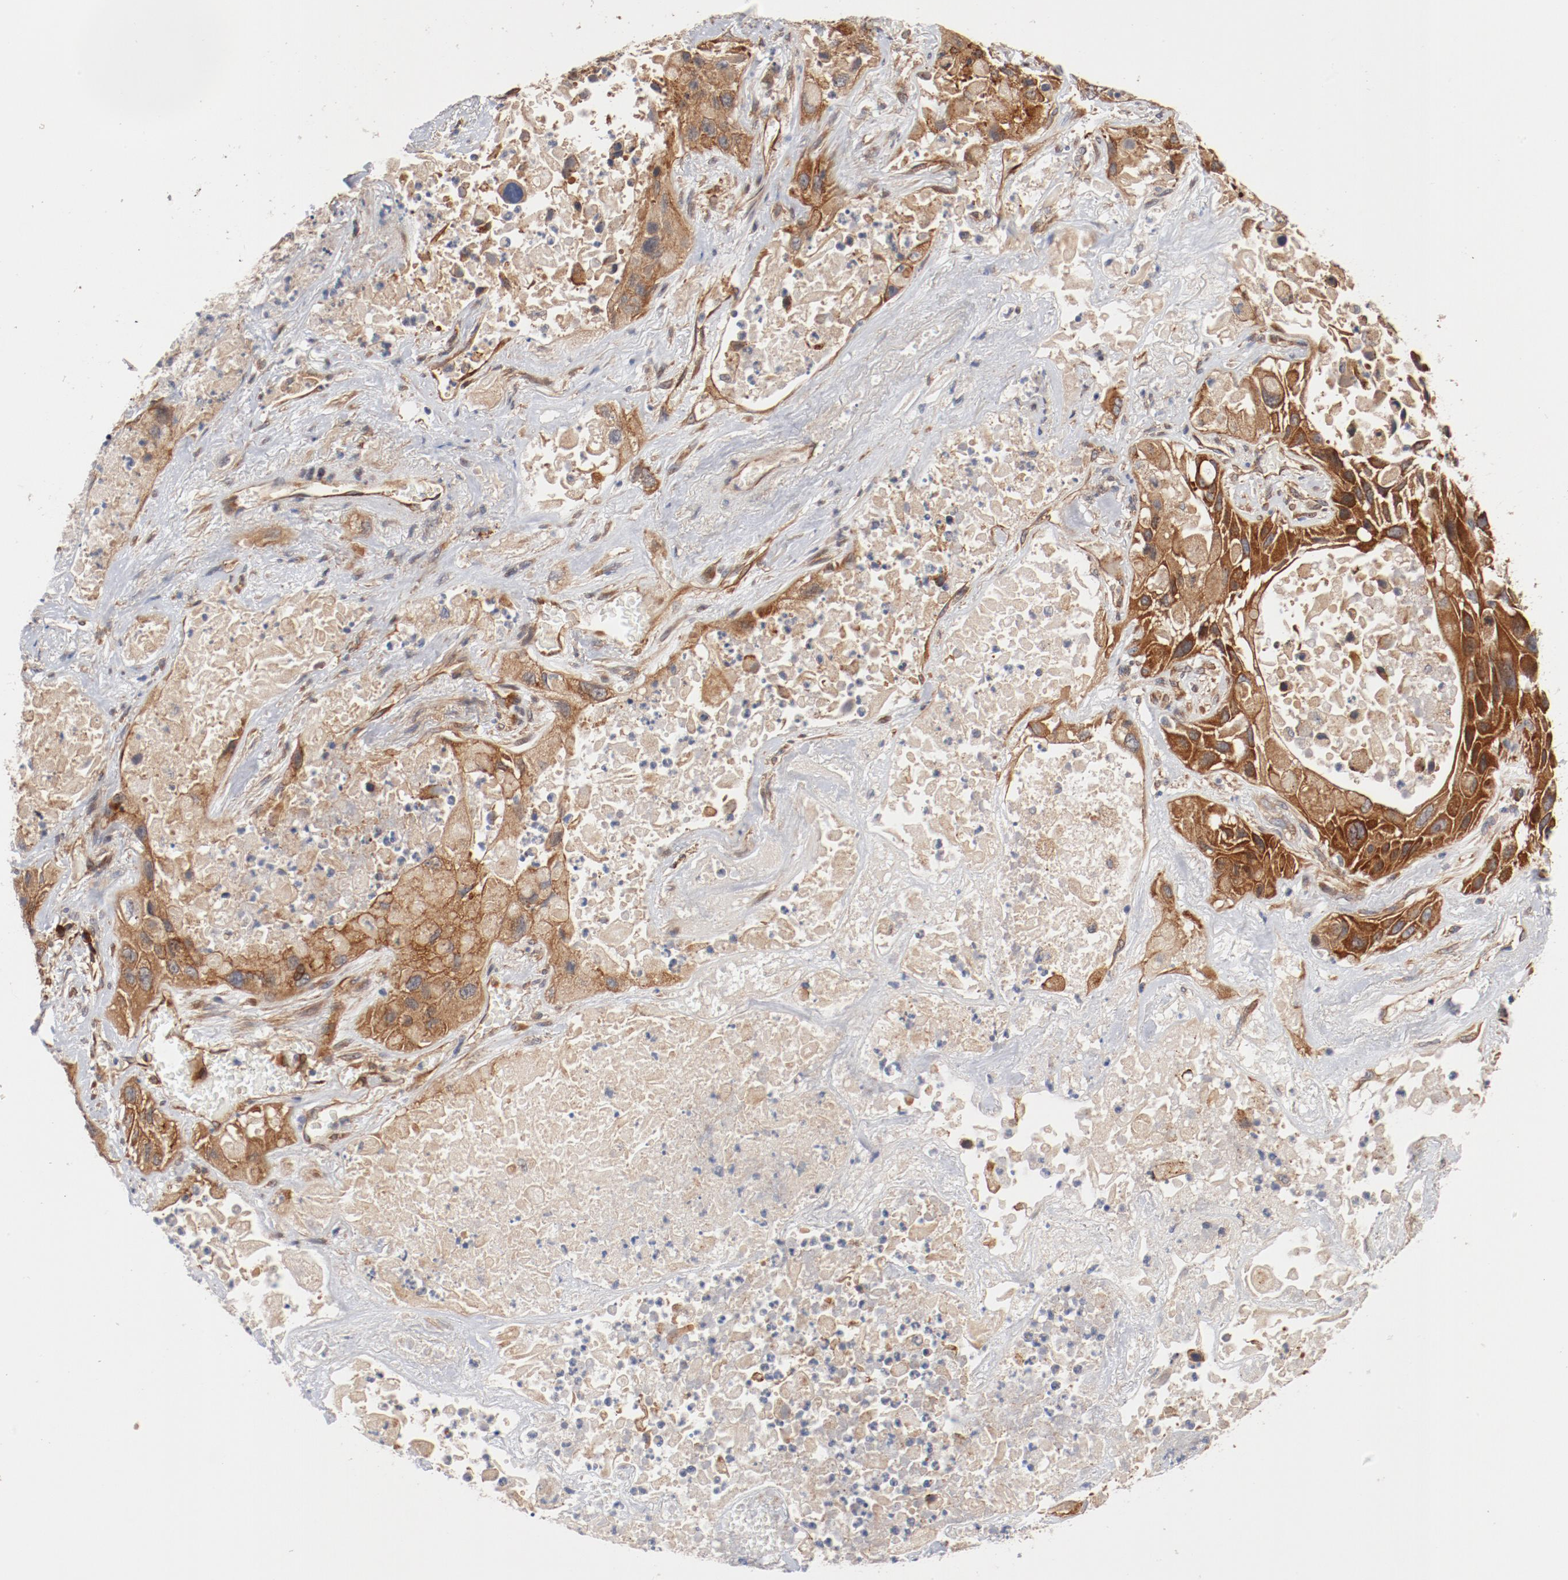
{"staining": {"intensity": "strong", "quantity": ">75%", "location": "cytoplasmic/membranous"}, "tissue": "lung cancer", "cell_type": "Tumor cells", "image_type": "cancer", "snomed": [{"axis": "morphology", "description": "Squamous cell carcinoma, NOS"}, {"axis": "topography", "description": "Lung"}], "caption": "Protein expression analysis of human lung cancer reveals strong cytoplasmic/membranous expression in approximately >75% of tumor cells.", "gene": "PITPNM2", "patient": {"sex": "female", "age": 76}}